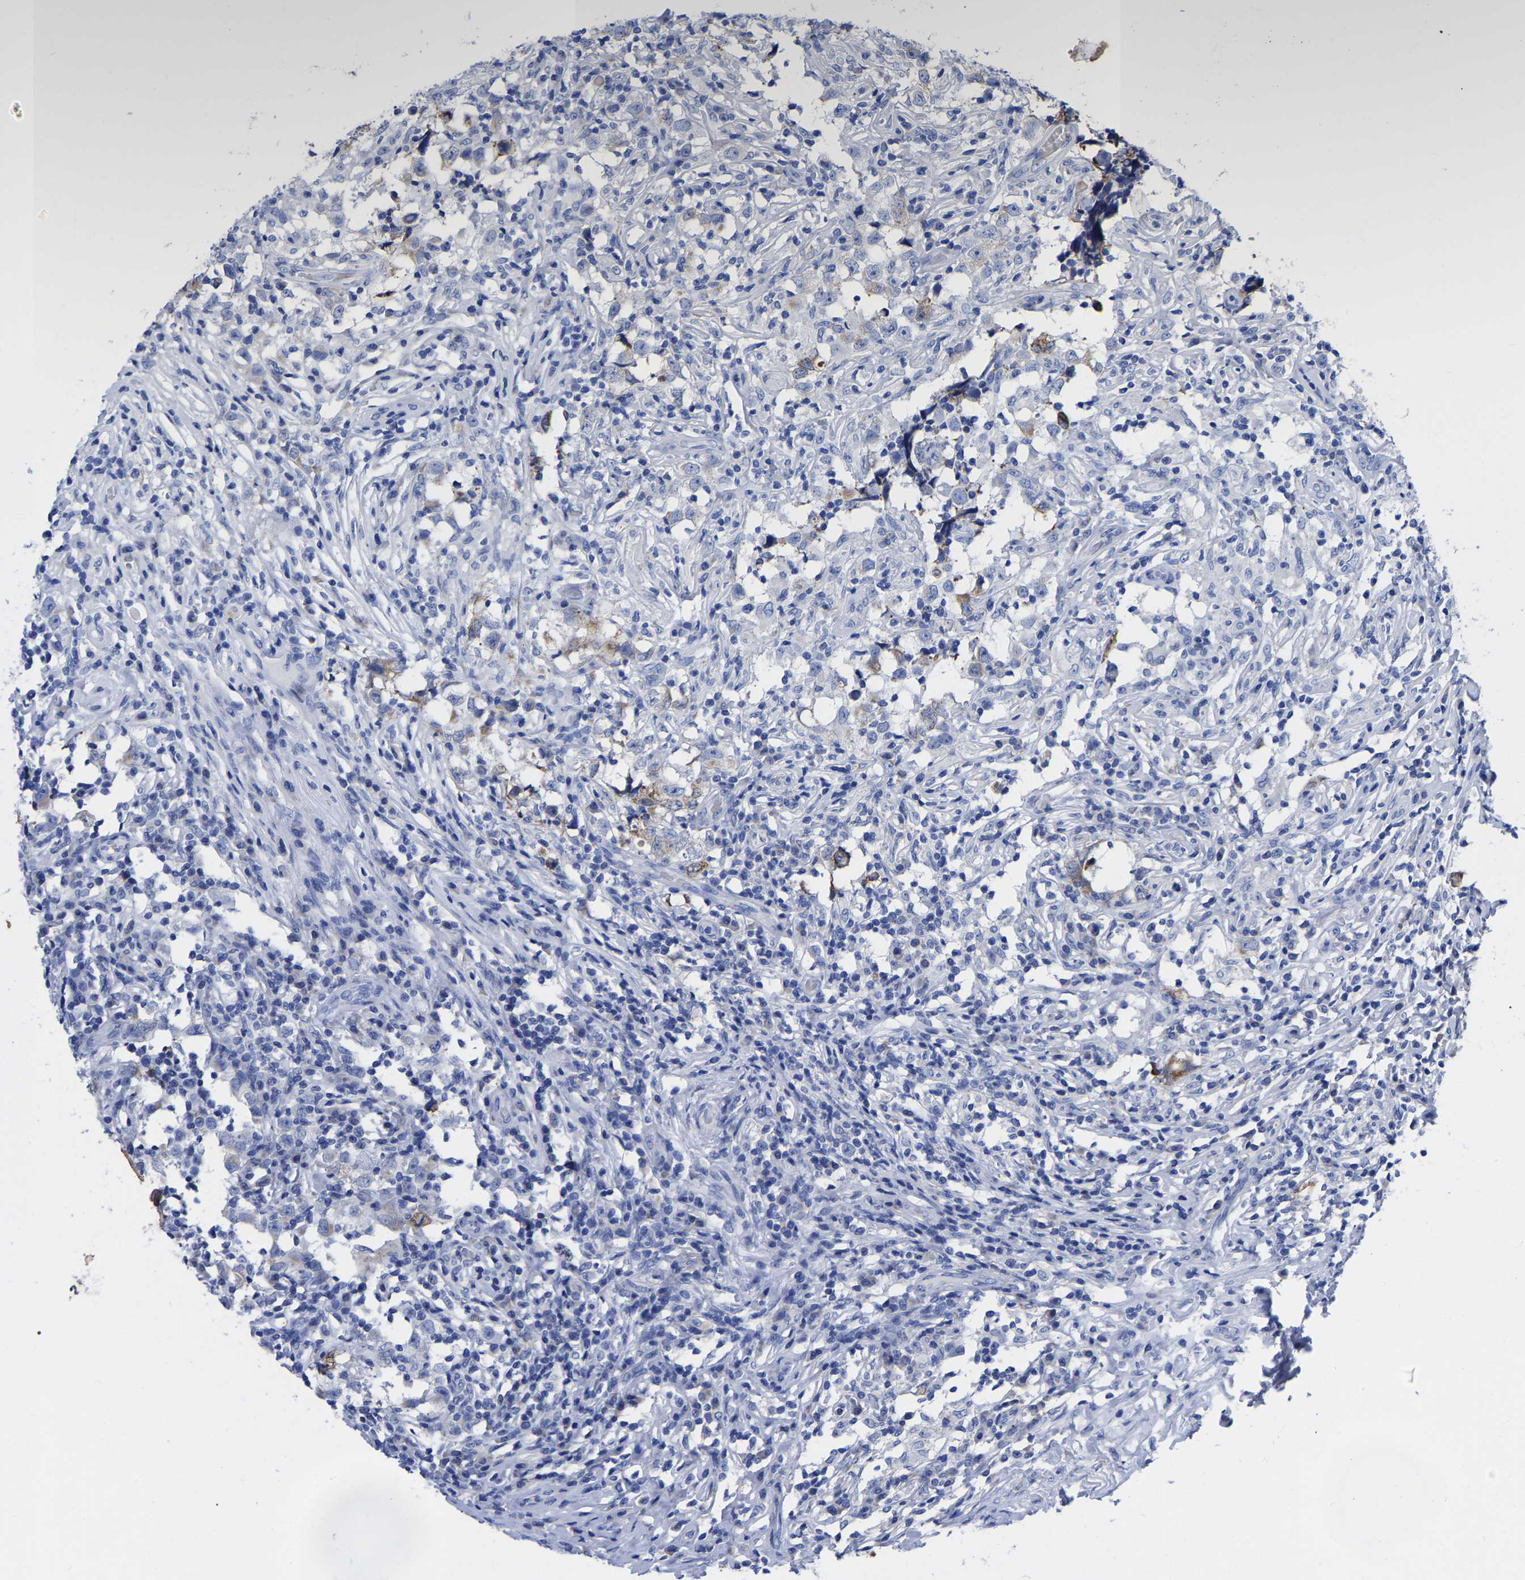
{"staining": {"intensity": "moderate", "quantity": "<25%", "location": "cytoplasmic/membranous"}, "tissue": "testis cancer", "cell_type": "Tumor cells", "image_type": "cancer", "snomed": [{"axis": "morphology", "description": "Carcinoma, Embryonal, NOS"}, {"axis": "topography", "description": "Testis"}], "caption": "Protein staining demonstrates moderate cytoplasmic/membranous expression in about <25% of tumor cells in testis cancer.", "gene": "GDF3", "patient": {"sex": "male", "age": 21}}